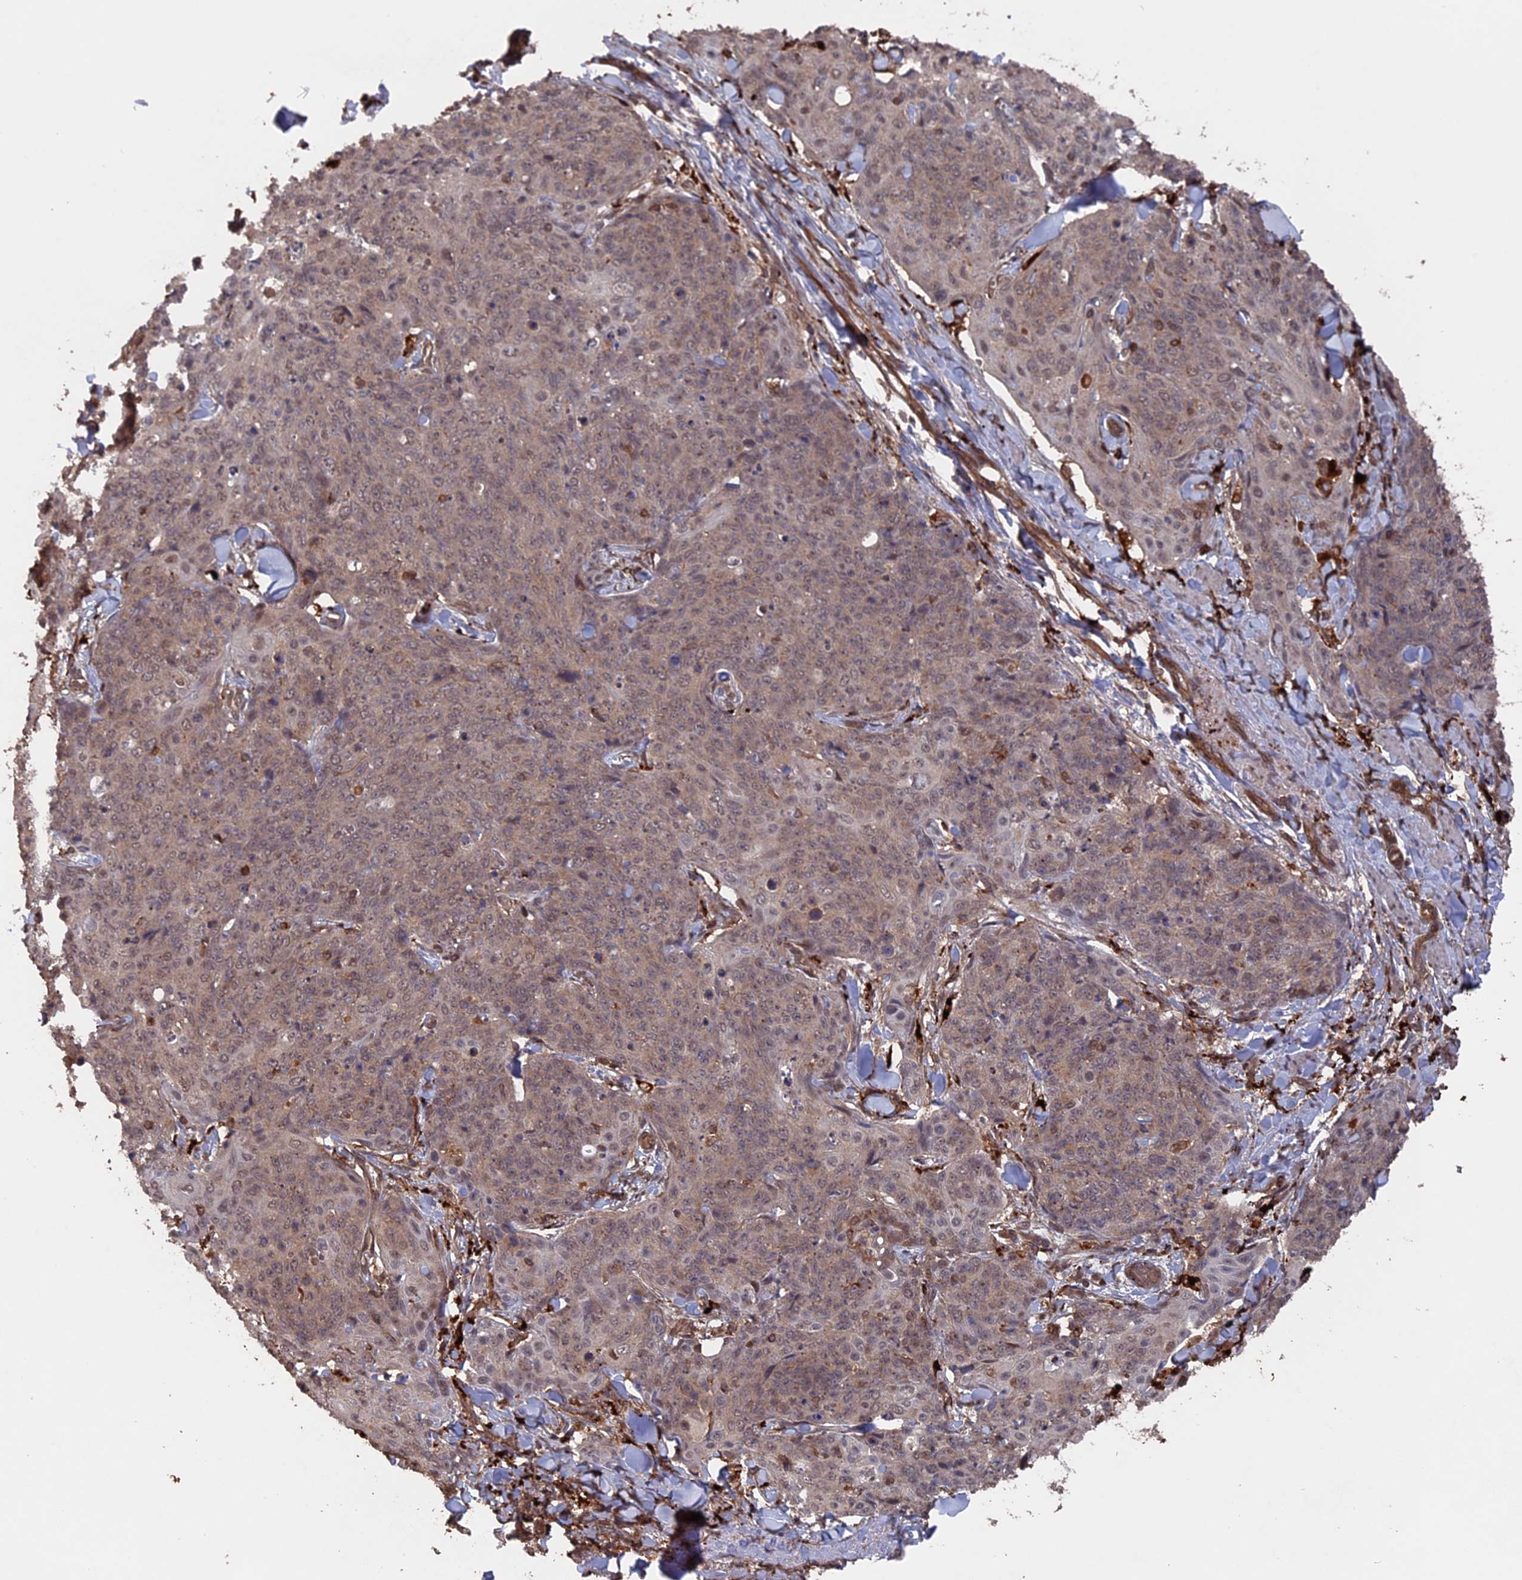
{"staining": {"intensity": "weak", "quantity": "25%-75%", "location": "cytoplasmic/membranous,nuclear"}, "tissue": "skin cancer", "cell_type": "Tumor cells", "image_type": "cancer", "snomed": [{"axis": "morphology", "description": "Squamous cell carcinoma, NOS"}, {"axis": "topography", "description": "Skin"}, {"axis": "topography", "description": "Vulva"}], "caption": "Squamous cell carcinoma (skin) stained with a brown dye demonstrates weak cytoplasmic/membranous and nuclear positive expression in about 25%-75% of tumor cells.", "gene": "TELO2", "patient": {"sex": "female", "age": 85}}